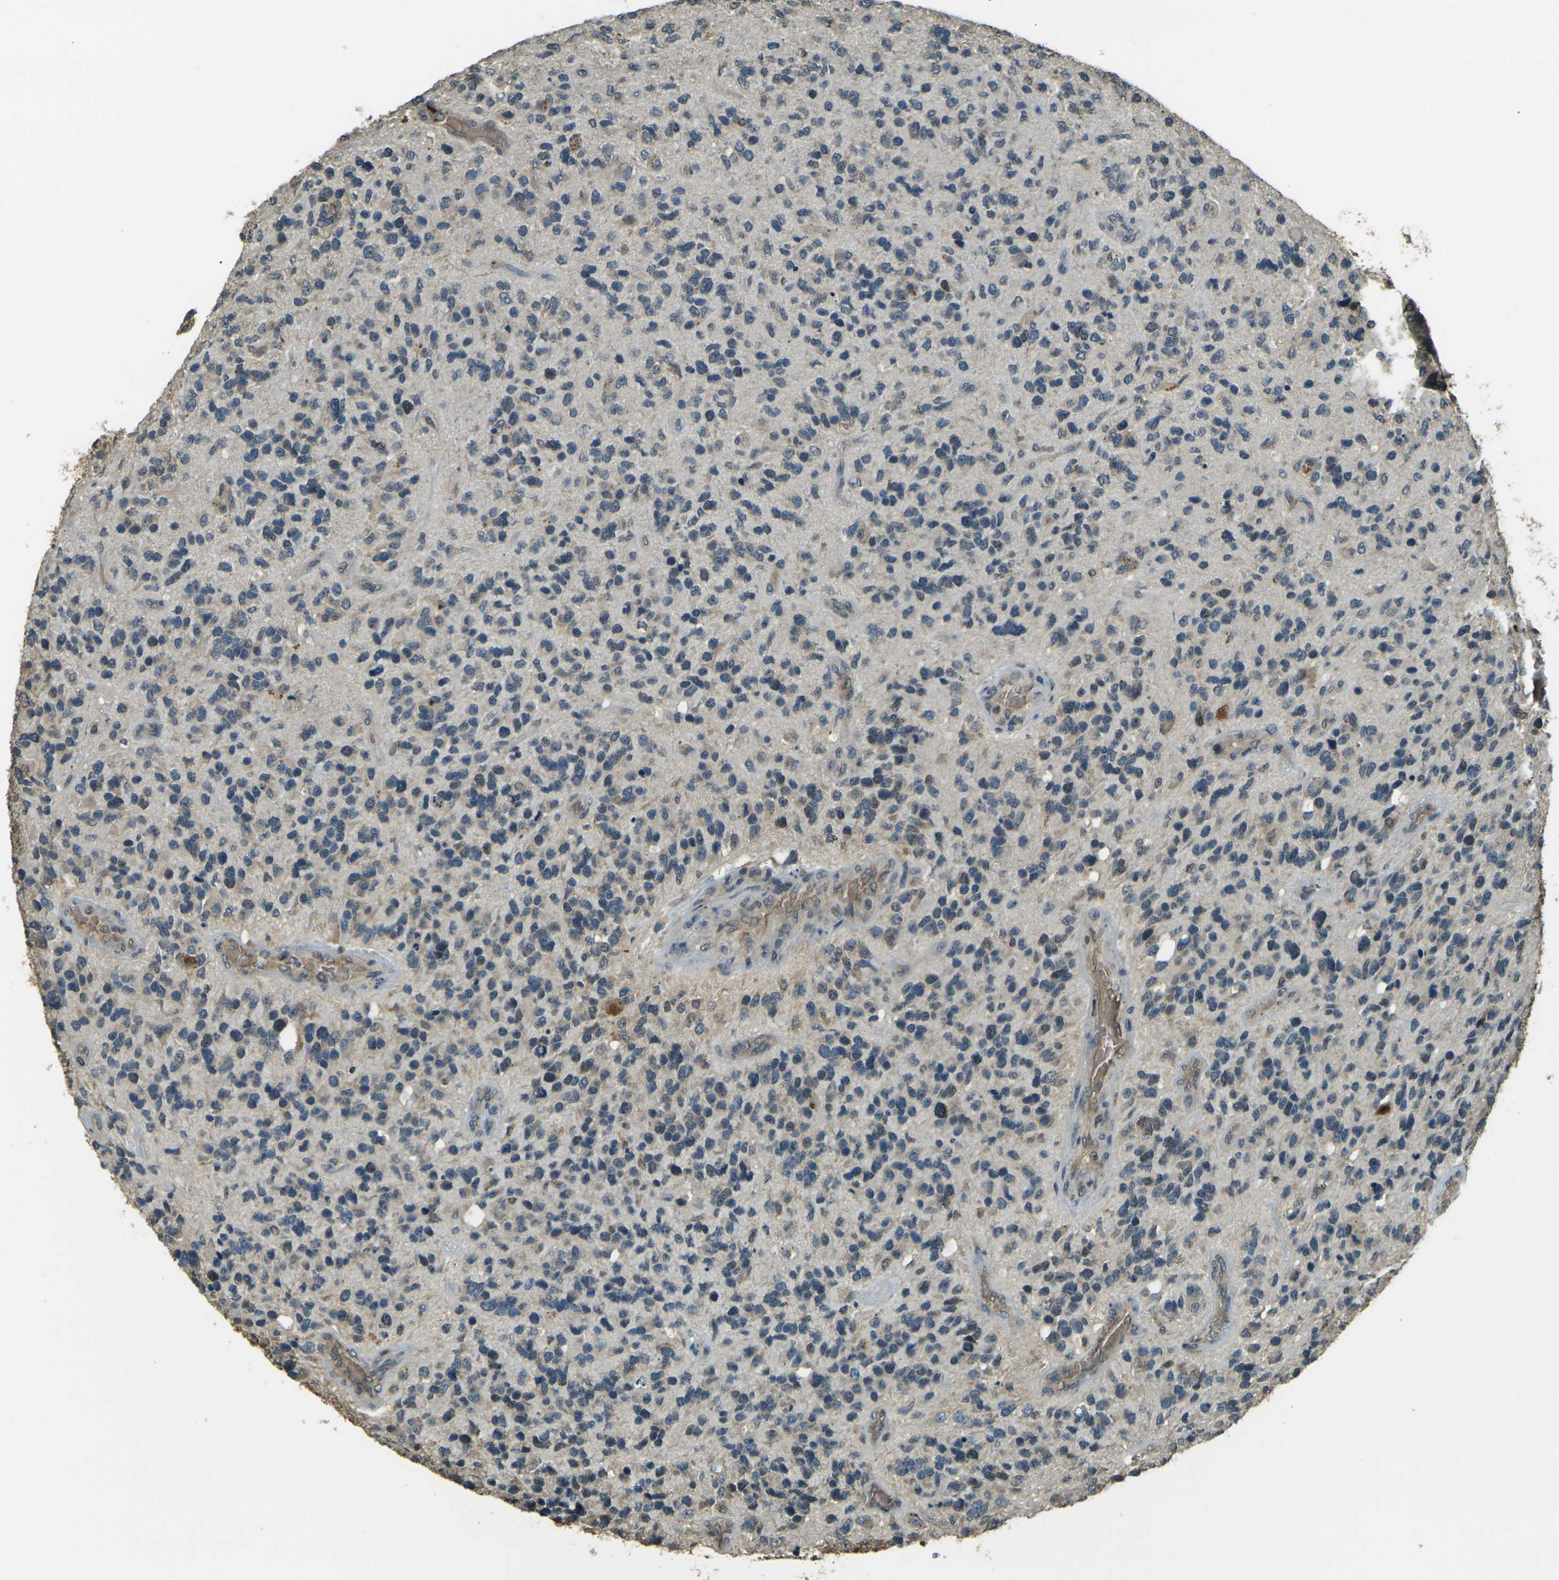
{"staining": {"intensity": "weak", "quantity": ">75%", "location": "cytoplasmic/membranous,nuclear"}, "tissue": "glioma", "cell_type": "Tumor cells", "image_type": "cancer", "snomed": [{"axis": "morphology", "description": "Glioma, malignant, High grade"}, {"axis": "topography", "description": "Brain"}], "caption": "This micrograph shows IHC staining of malignant glioma (high-grade), with low weak cytoplasmic/membranous and nuclear positivity in about >75% of tumor cells.", "gene": "TOR1A", "patient": {"sex": "female", "age": 58}}